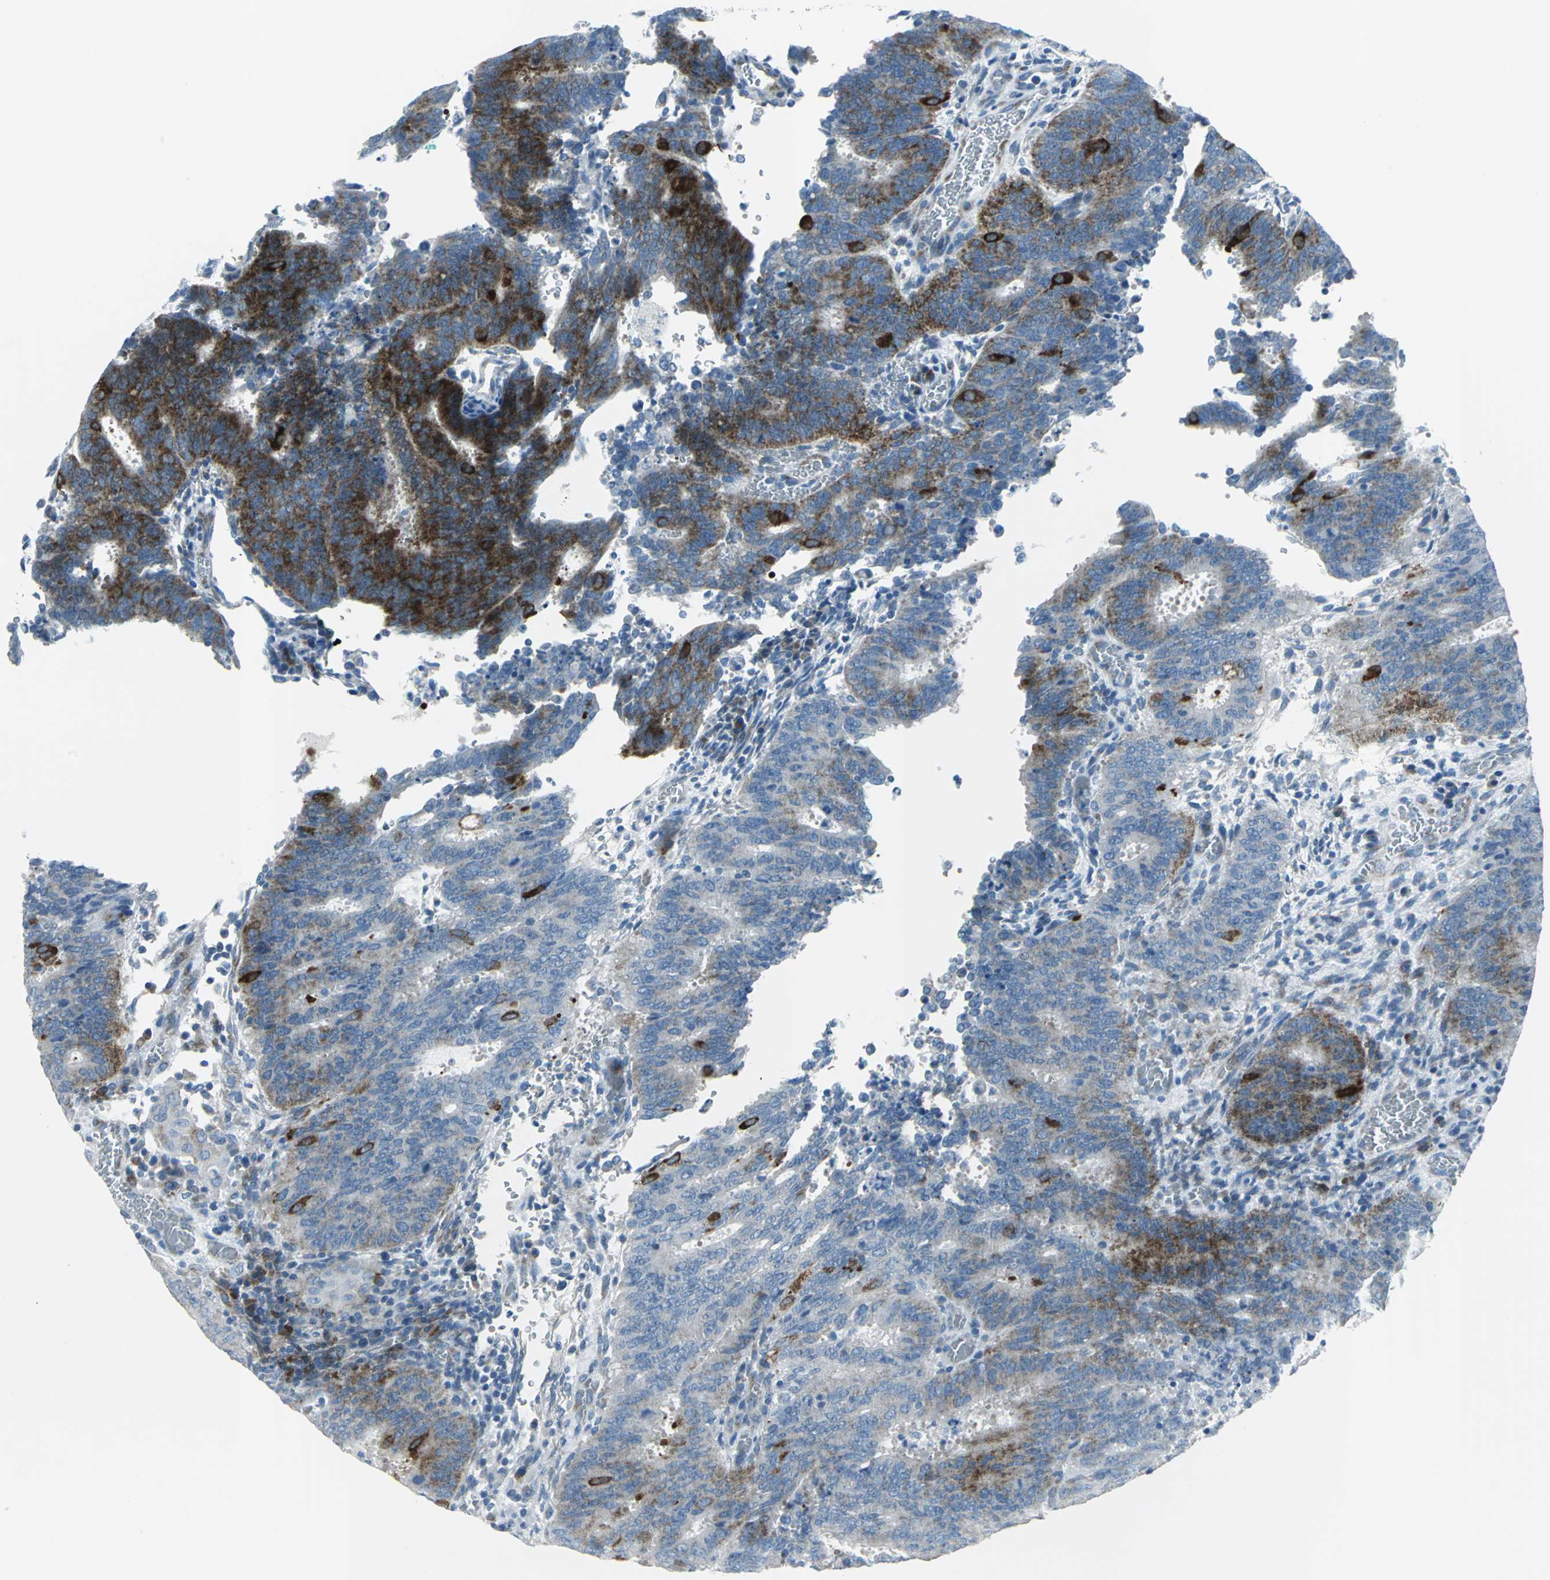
{"staining": {"intensity": "strong", "quantity": "<25%", "location": "cytoplasmic/membranous"}, "tissue": "cervical cancer", "cell_type": "Tumor cells", "image_type": "cancer", "snomed": [{"axis": "morphology", "description": "Adenocarcinoma, NOS"}, {"axis": "topography", "description": "Cervix"}], "caption": "Human cervical cancer (adenocarcinoma) stained with a protein marker displays strong staining in tumor cells.", "gene": "DNAI2", "patient": {"sex": "female", "age": 44}}